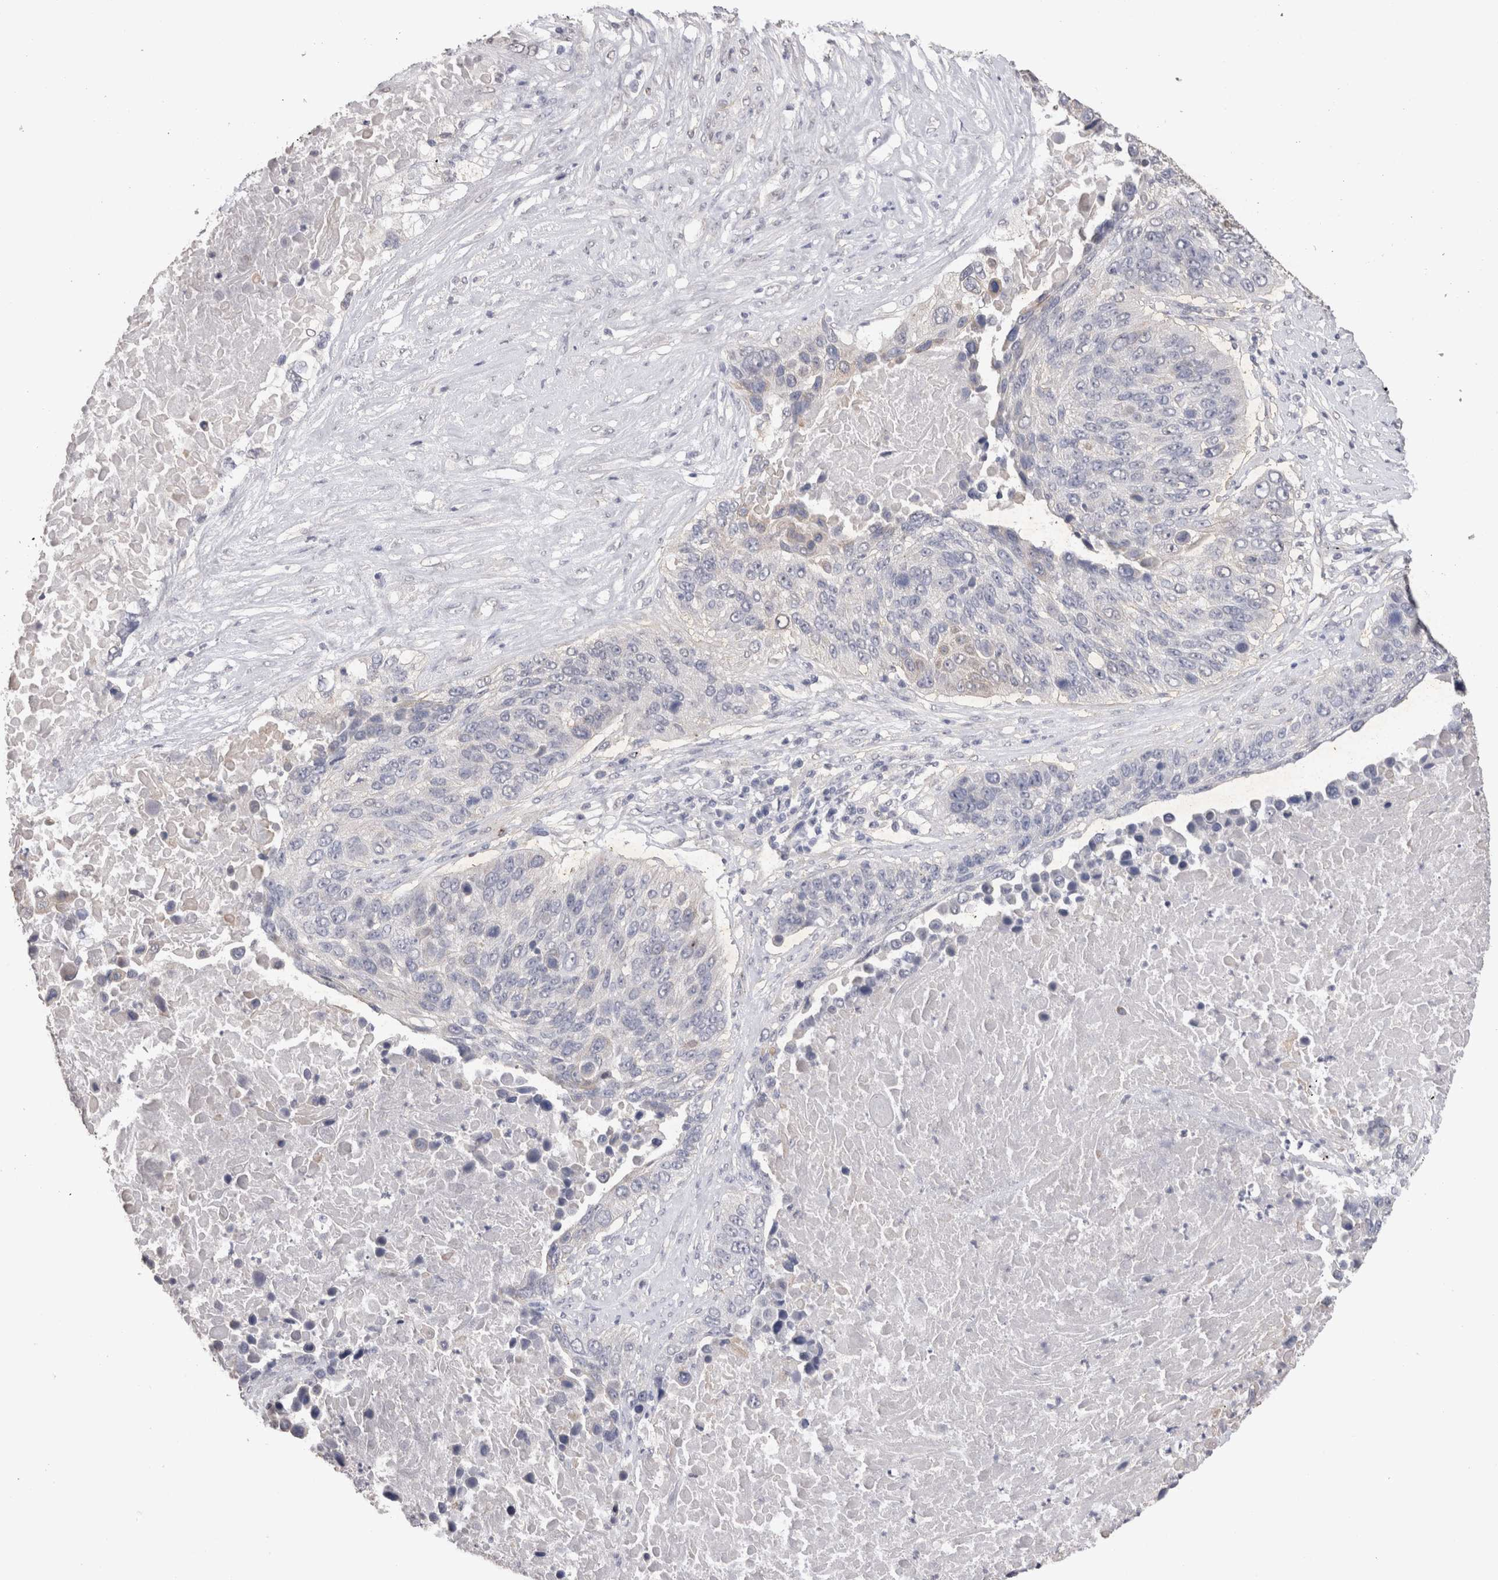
{"staining": {"intensity": "negative", "quantity": "none", "location": "none"}, "tissue": "lung cancer", "cell_type": "Tumor cells", "image_type": "cancer", "snomed": [{"axis": "morphology", "description": "Squamous cell carcinoma, NOS"}, {"axis": "topography", "description": "Lung"}], "caption": "Tumor cells are negative for protein expression in human lung cancer (squamous cell carcinoma).", "gene": "CDH6", "patient": {"sex": "male", "age": 66}}